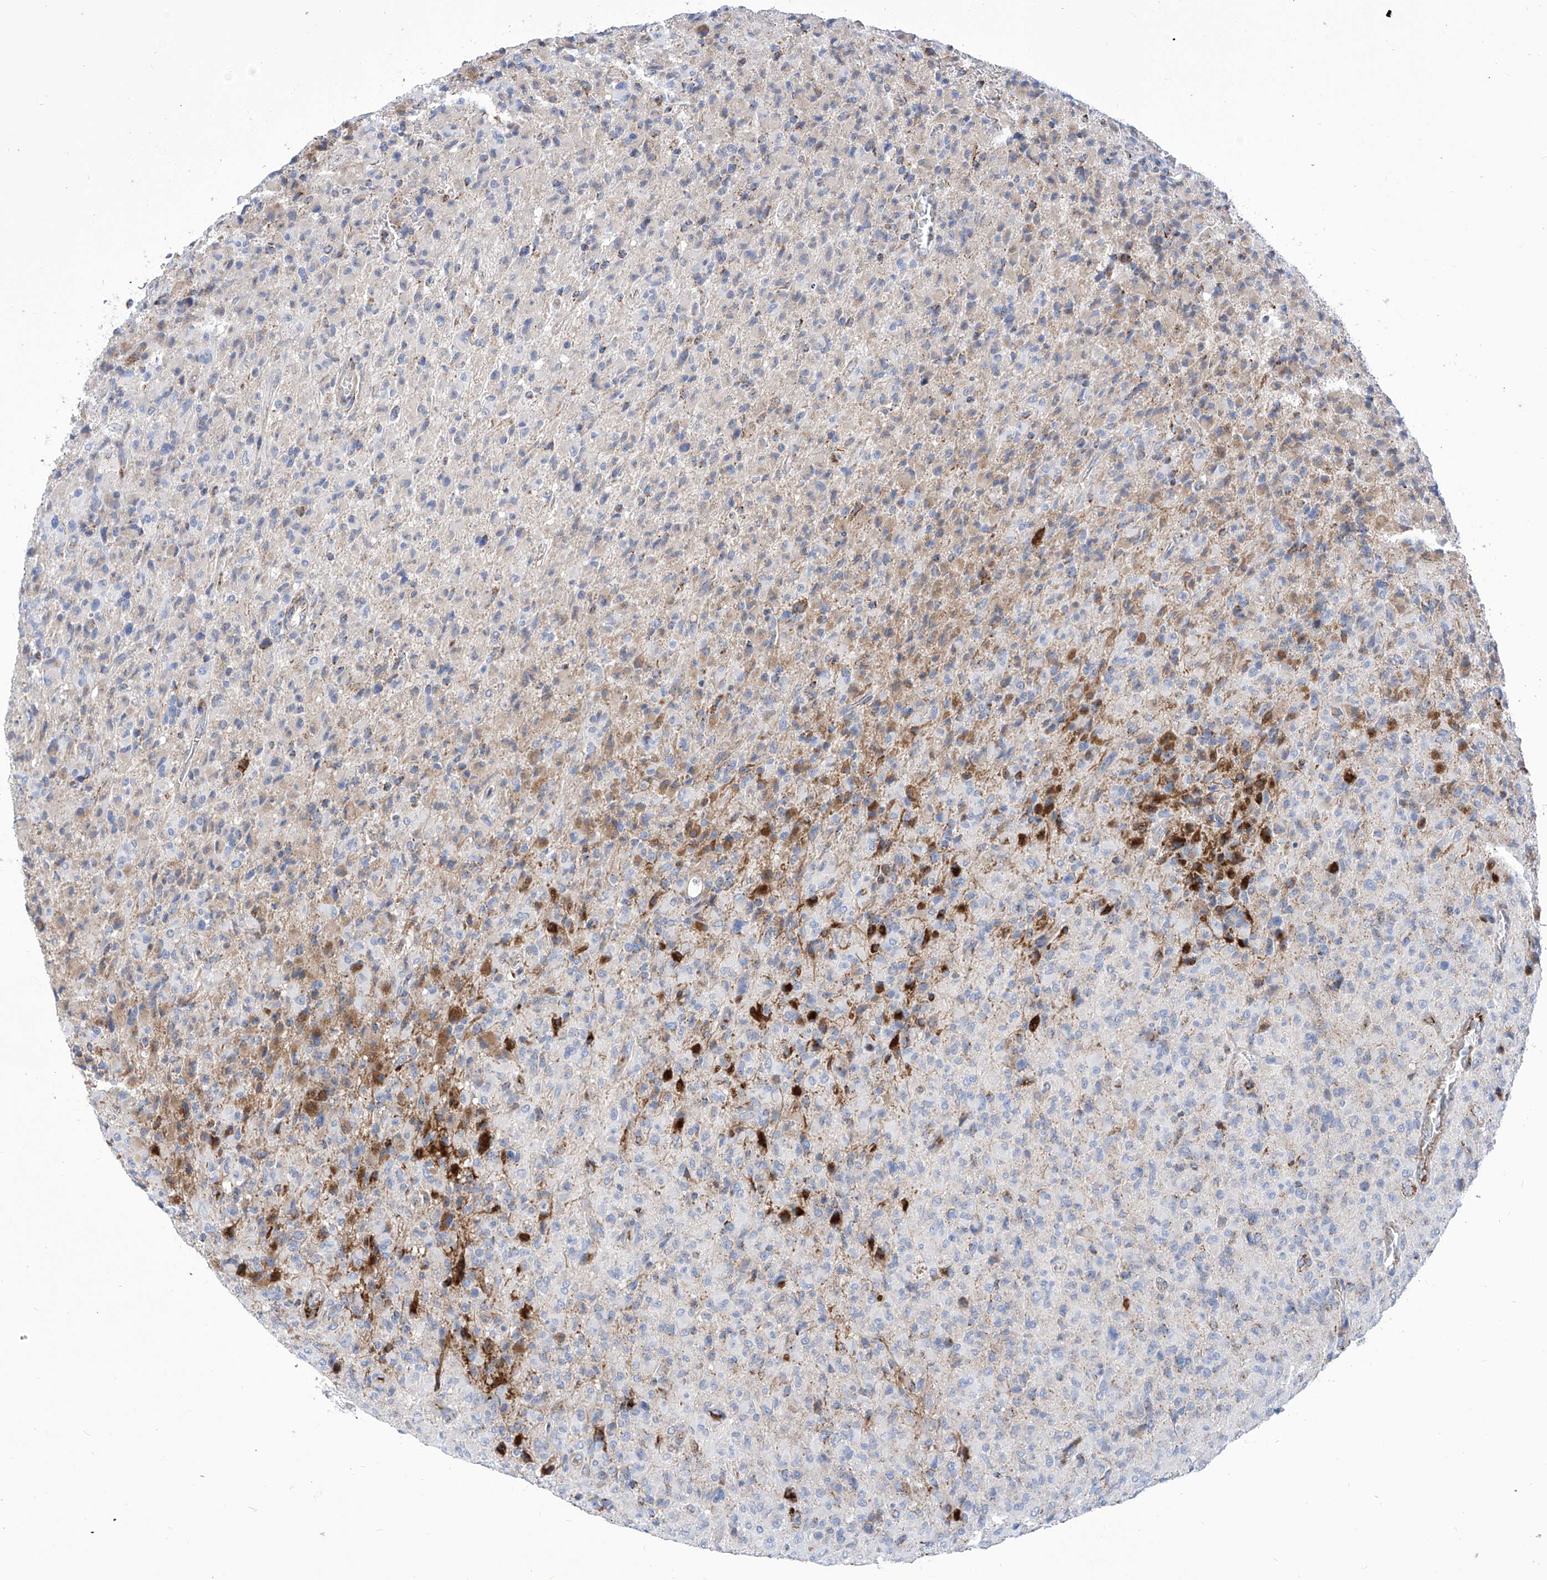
{"staining": {"intensity": "negative", "quantity": "none", "location": "none"}, "tissue": "glioma", "cell_type": "Tumor cells", "image_type": "cancer", "snomed": [{"axis": "morphology", "description": "Glioma, malignant, High grade"}, {"axis": "topography", "description": "Brain"}], "caption": "Immunohistochemistry photomicrograph of neoplastic tissue: human glioma stained with DAB (3,3'-diaminobenzidine) demonstrates no significant protein positivity in tumor cells.", "gene": "SRBD1", "patient": {"sex": "female", "age": 57}}